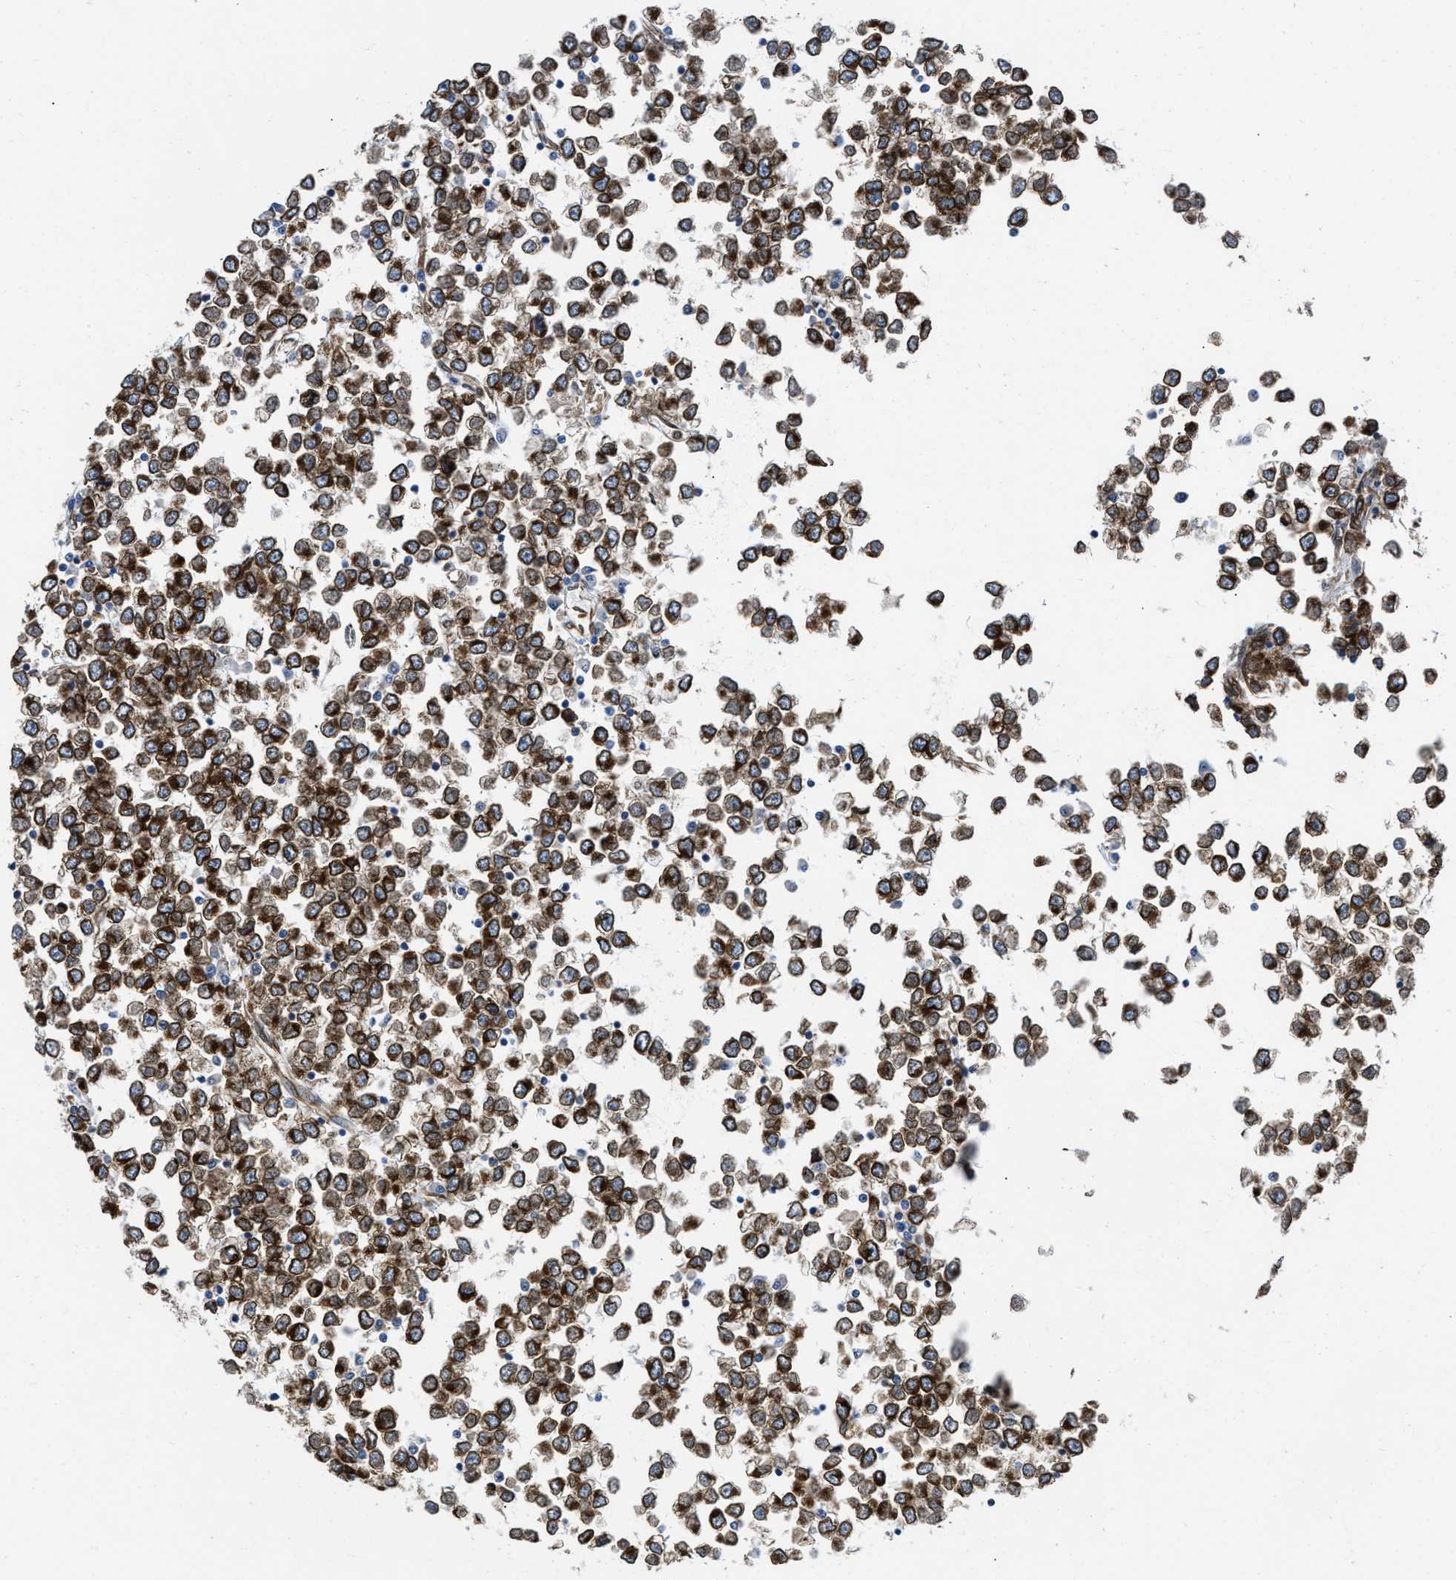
{"staining": {"intensity": "strong", "quantity": ">75%", "location": "cytoplasmic/membranous"}, "tissue": "testis cancer", "cell_type": "Tumor cells", "image_type": "cancer", "snomed": [{"axis": "morphology", "description": "Seminoma, NOS"}, {"axis": "topography", "description": "Testis"}], "caption": "Strong cytoplasmic/membranous positivity for a protein is identified in approximately >75% of tumor cells of testis cancer (seminoma) using immunohistochemistry (IHC).", "gene": "ERLIN2", "patient": {"sex": "male", "age": 65}}